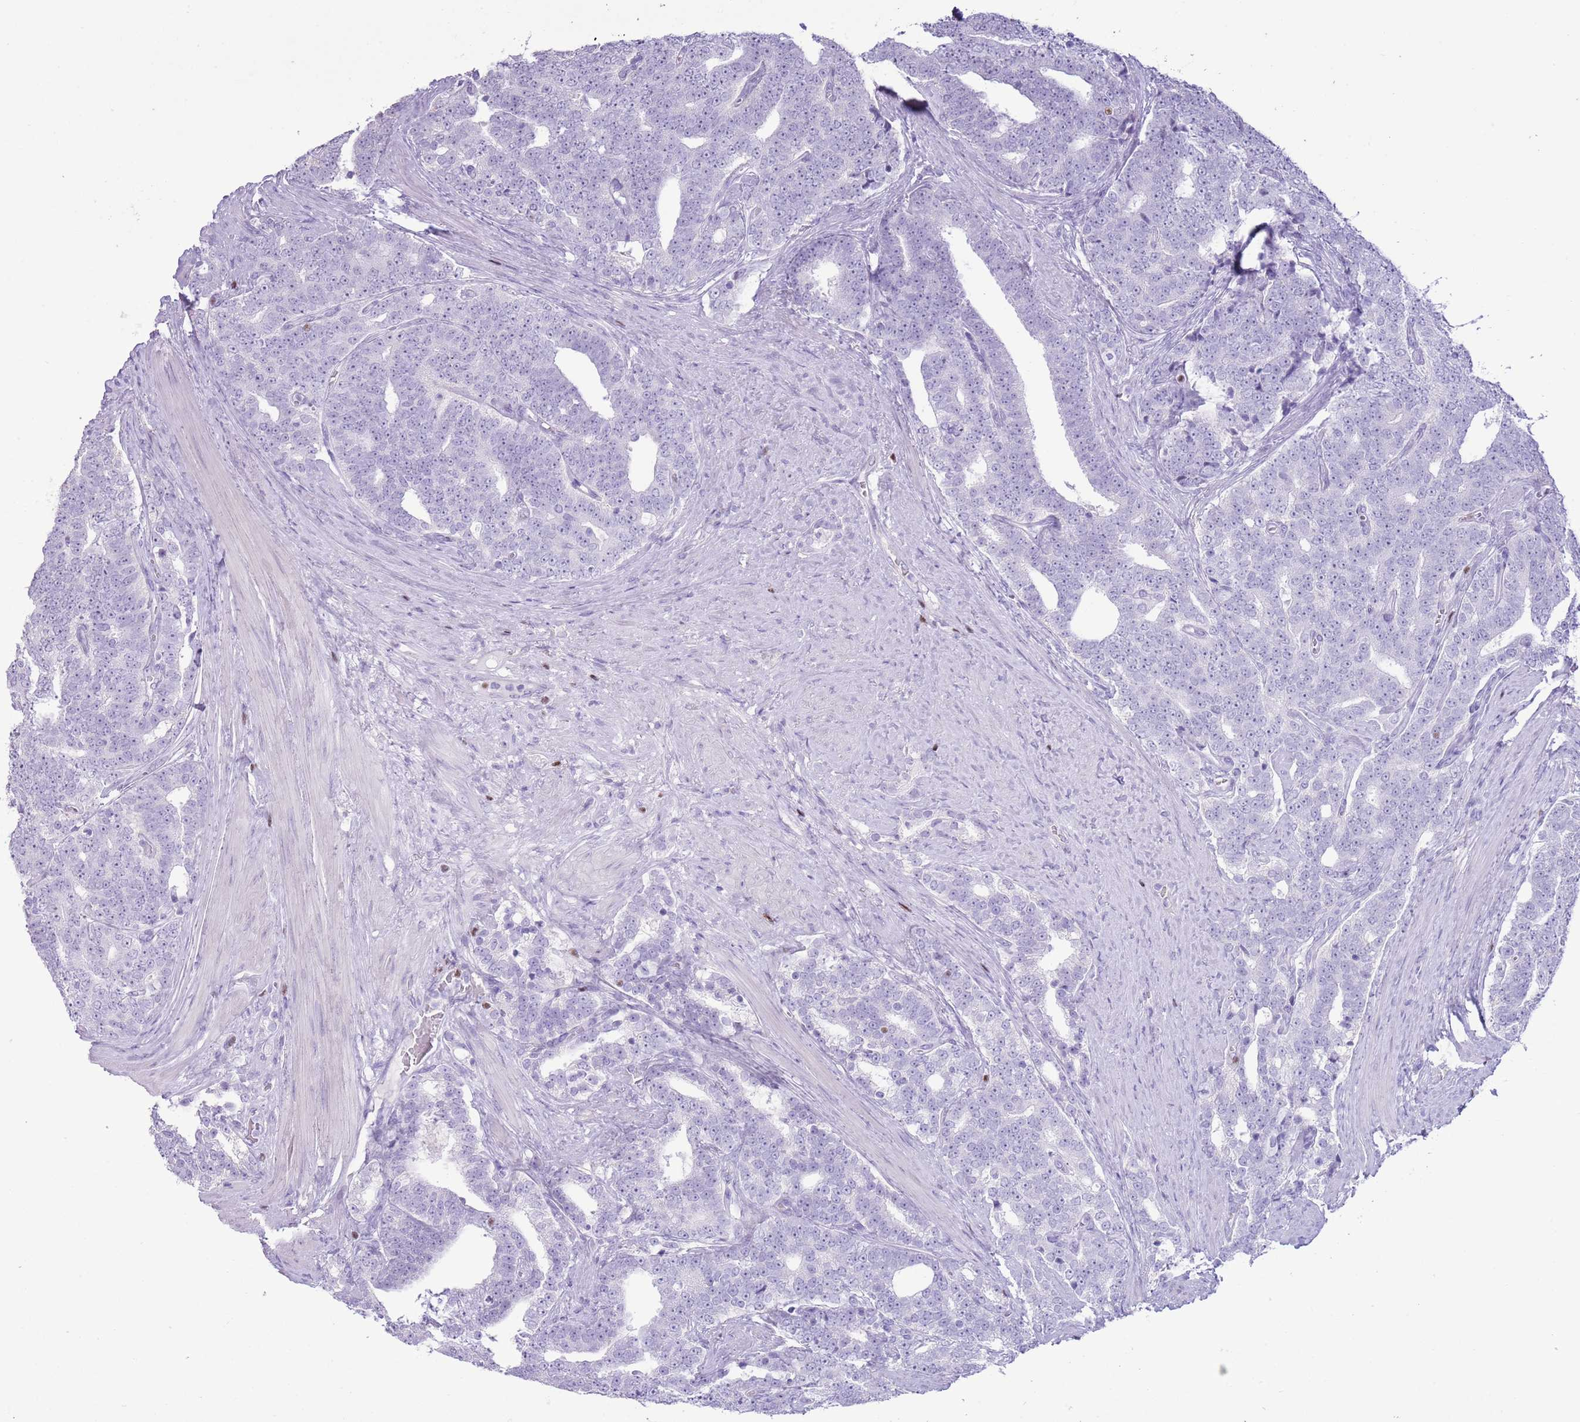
{"staining": {"intensity": "negative", "quantity": "none", "location": "none"}, "tissue": "prostate cancer", "cell_type": "Tumor cells", "image_type": "cancer", "snomed": [{"axis": "morphology", "description": "Adenocarcinoma, High grade"}, {"axis": "topography", "description": "Prostate and seminal vesicle, NOS"}], "caption": "This photomicrograph is of prostate cancer (high-grade adenocarcinoma) stained with immunohistochemistry to label a protein in brown with the nuclei are counter-stained blue. There is no positivity in tumor cells.", "gene": "BCL11B", "patient": {"sex": "male", "age": 67}}